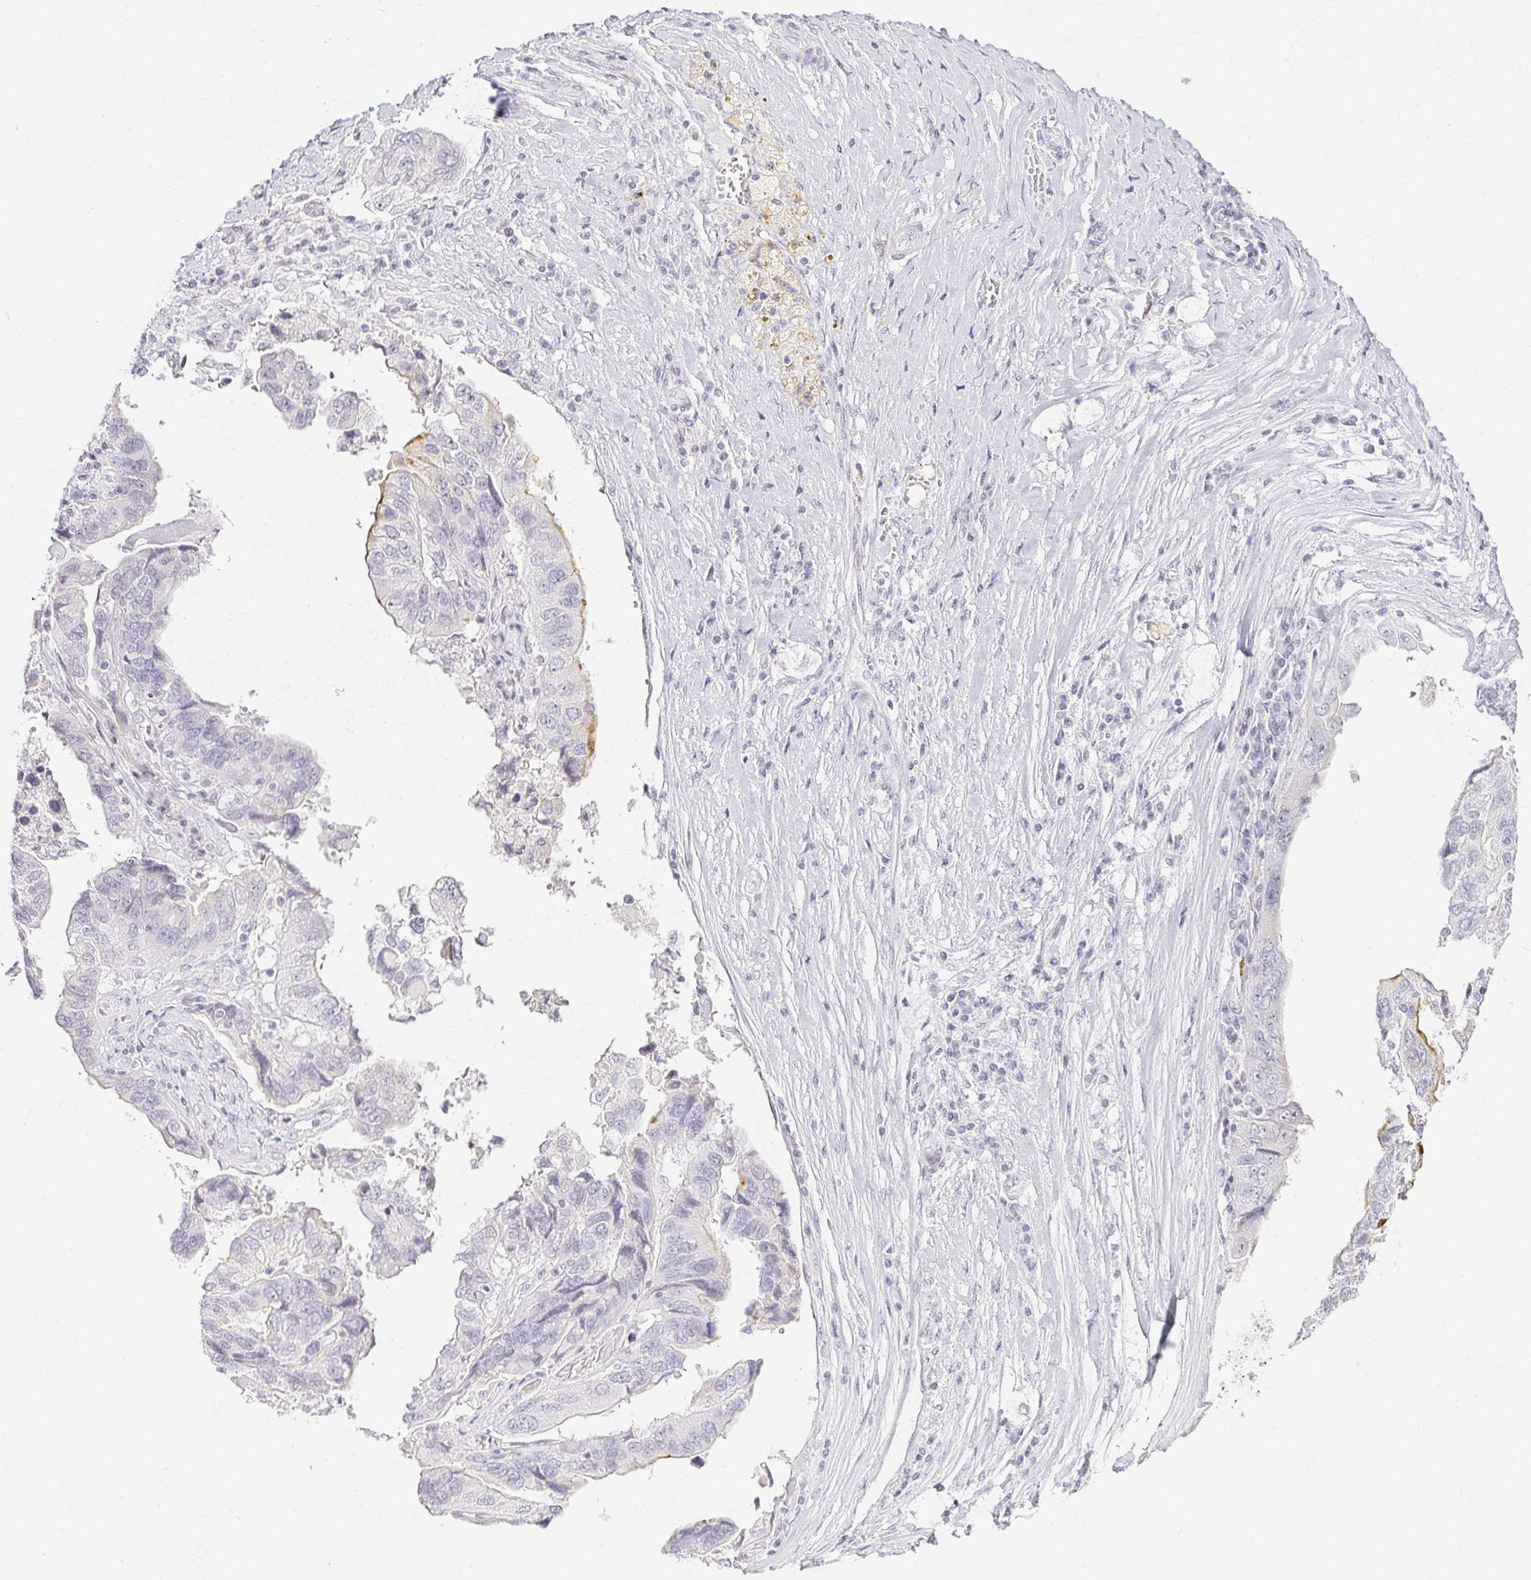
{"staining": {"intensity": "moderate", "quantity": "<25%", "location": "cytoplasmic/membranous"}, "tissue": "ovarian cancer", "cell_type": "Tumor cells", "image_type": "cancer", "snomed": [{"axis": "morphology", "description": "Cystadenocarcinoma, serous, NOS"}, {"axis": "topography", "description": "Ovary"}], "caption": "A brown stain labels moderate cytoplasmic/membranous staining of a protein in ovarian serous cystadenocarcinoma tumor cells. The protein of interest is stained brown, and the nuclei are stained in blue (DAB (3,3'-diaminobenzidine) IHC with brightfield microscopy, high magnification).", "gene": "ACAN", "patient": {"sex": "female", "age": 79}}